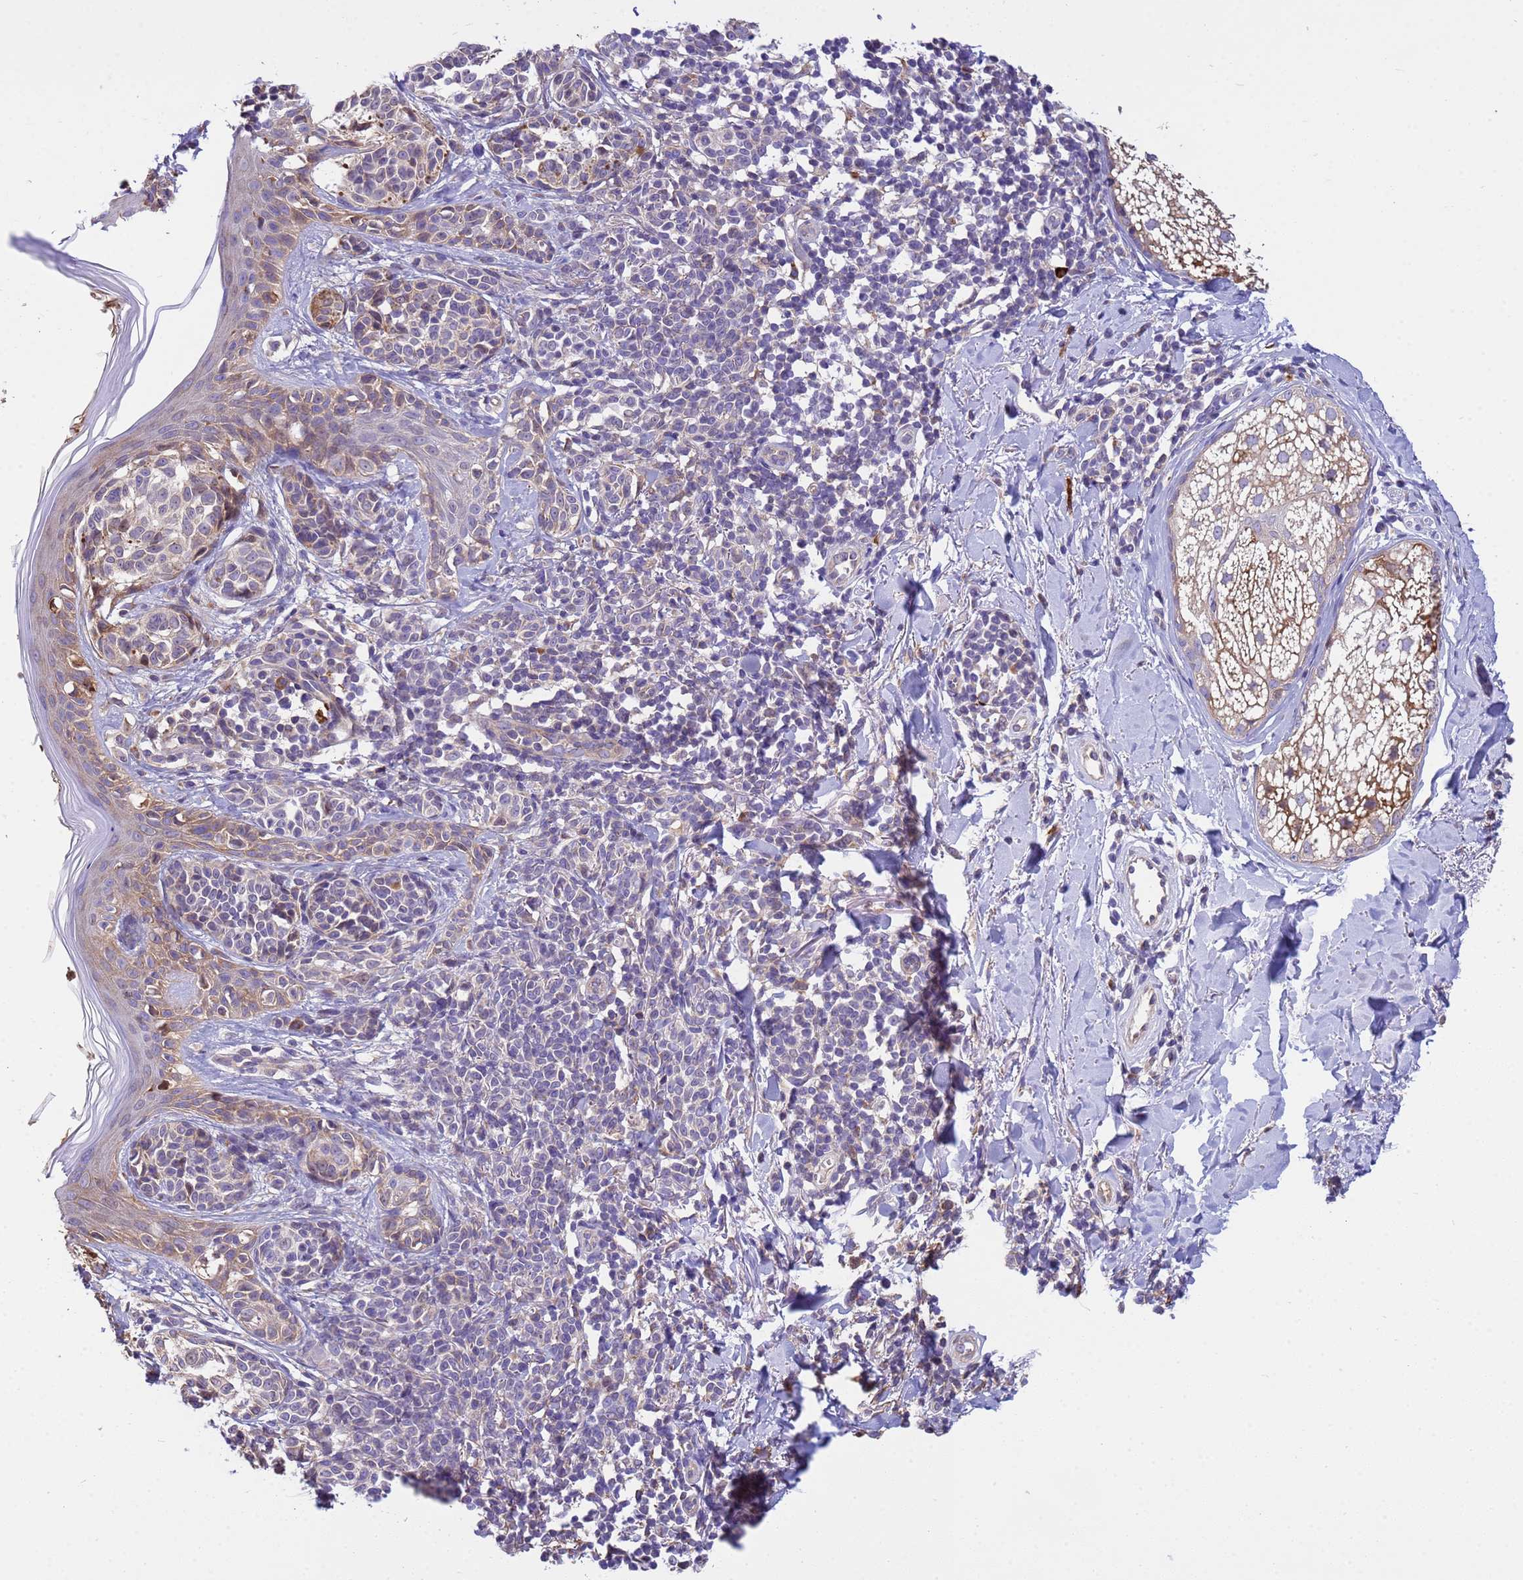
{"staining": {"intensity": "weak", "quantity": "<25%", "location": "cytoplasmic/membranous"}, "tissue": "melanoma", "cell_type": "Tumor cells", "image_type": "cancer", "snomed": [{"axis": "morphology", "description": "Malignant melanoma, NOS"}, {"axis": "topography", "description": "Skin of upper extremity"}], "caption": "High power microscopy micrograph of an immunohistochemistry micrograph of malignant melanoma, revealing no significant staining in tumor cells.", "gene": "THAP5", "patient": {"sex": "male", "age": 40}}